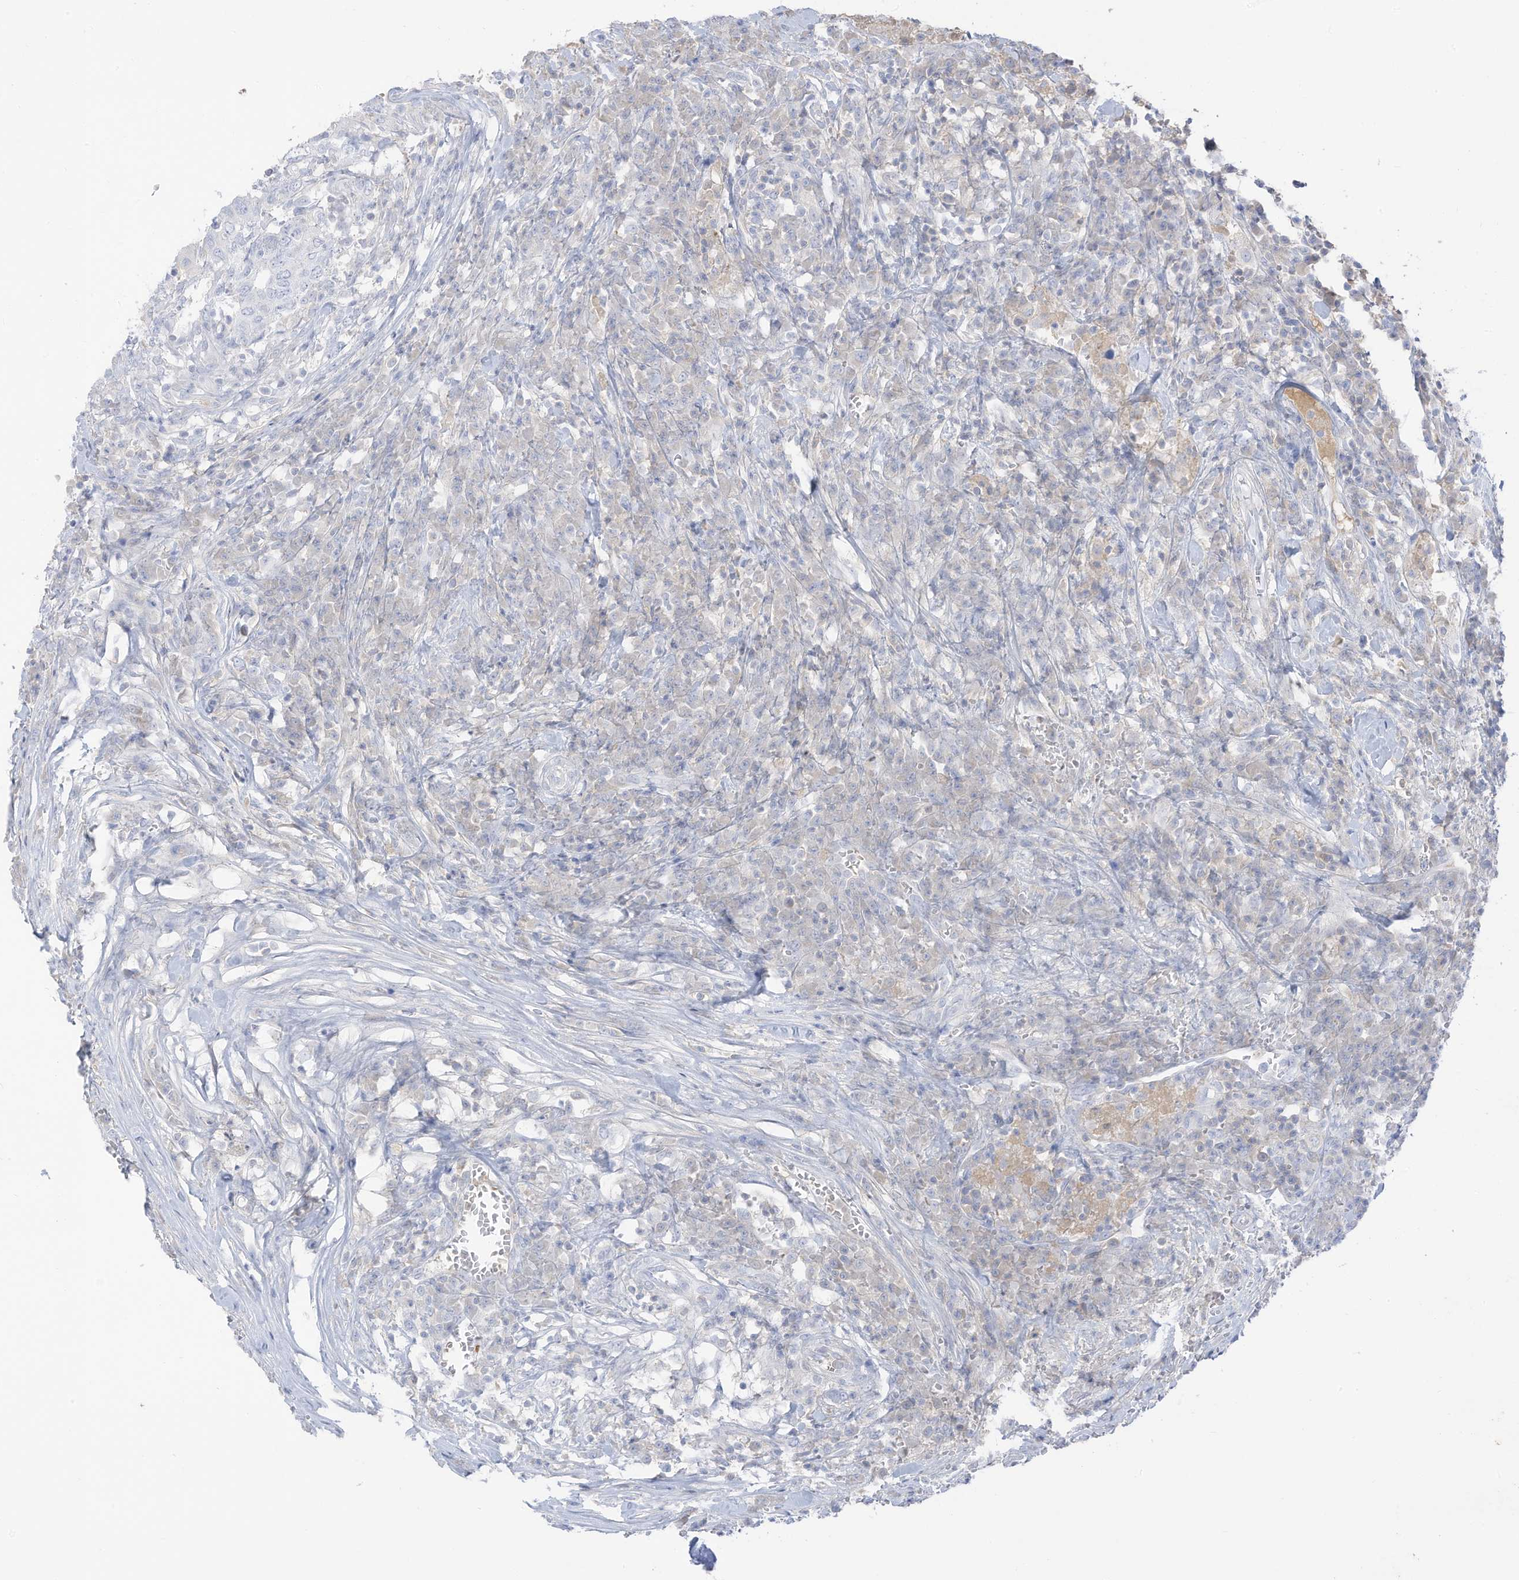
{"staining": {"intensity": "negative", "quantity": "none", "location": "none"}, "tissue": "head and neck cancer", "cell_type": "Tumor cells", "image_type": "cancer", "snomed": [{"axis": "morphology", "description": "Squamous cell carcinoma, NOS"}, {"axis": "topography", "description": "Head-Neck"}], "caption": "This is an immunohistochemistry (IHC) histopathology image of head and neck cancer (squamous cell carcinoma). There is no staining in tumor cells.", "gene": "HSD17B13", "patient": {"sex": "male", "age": 66}}